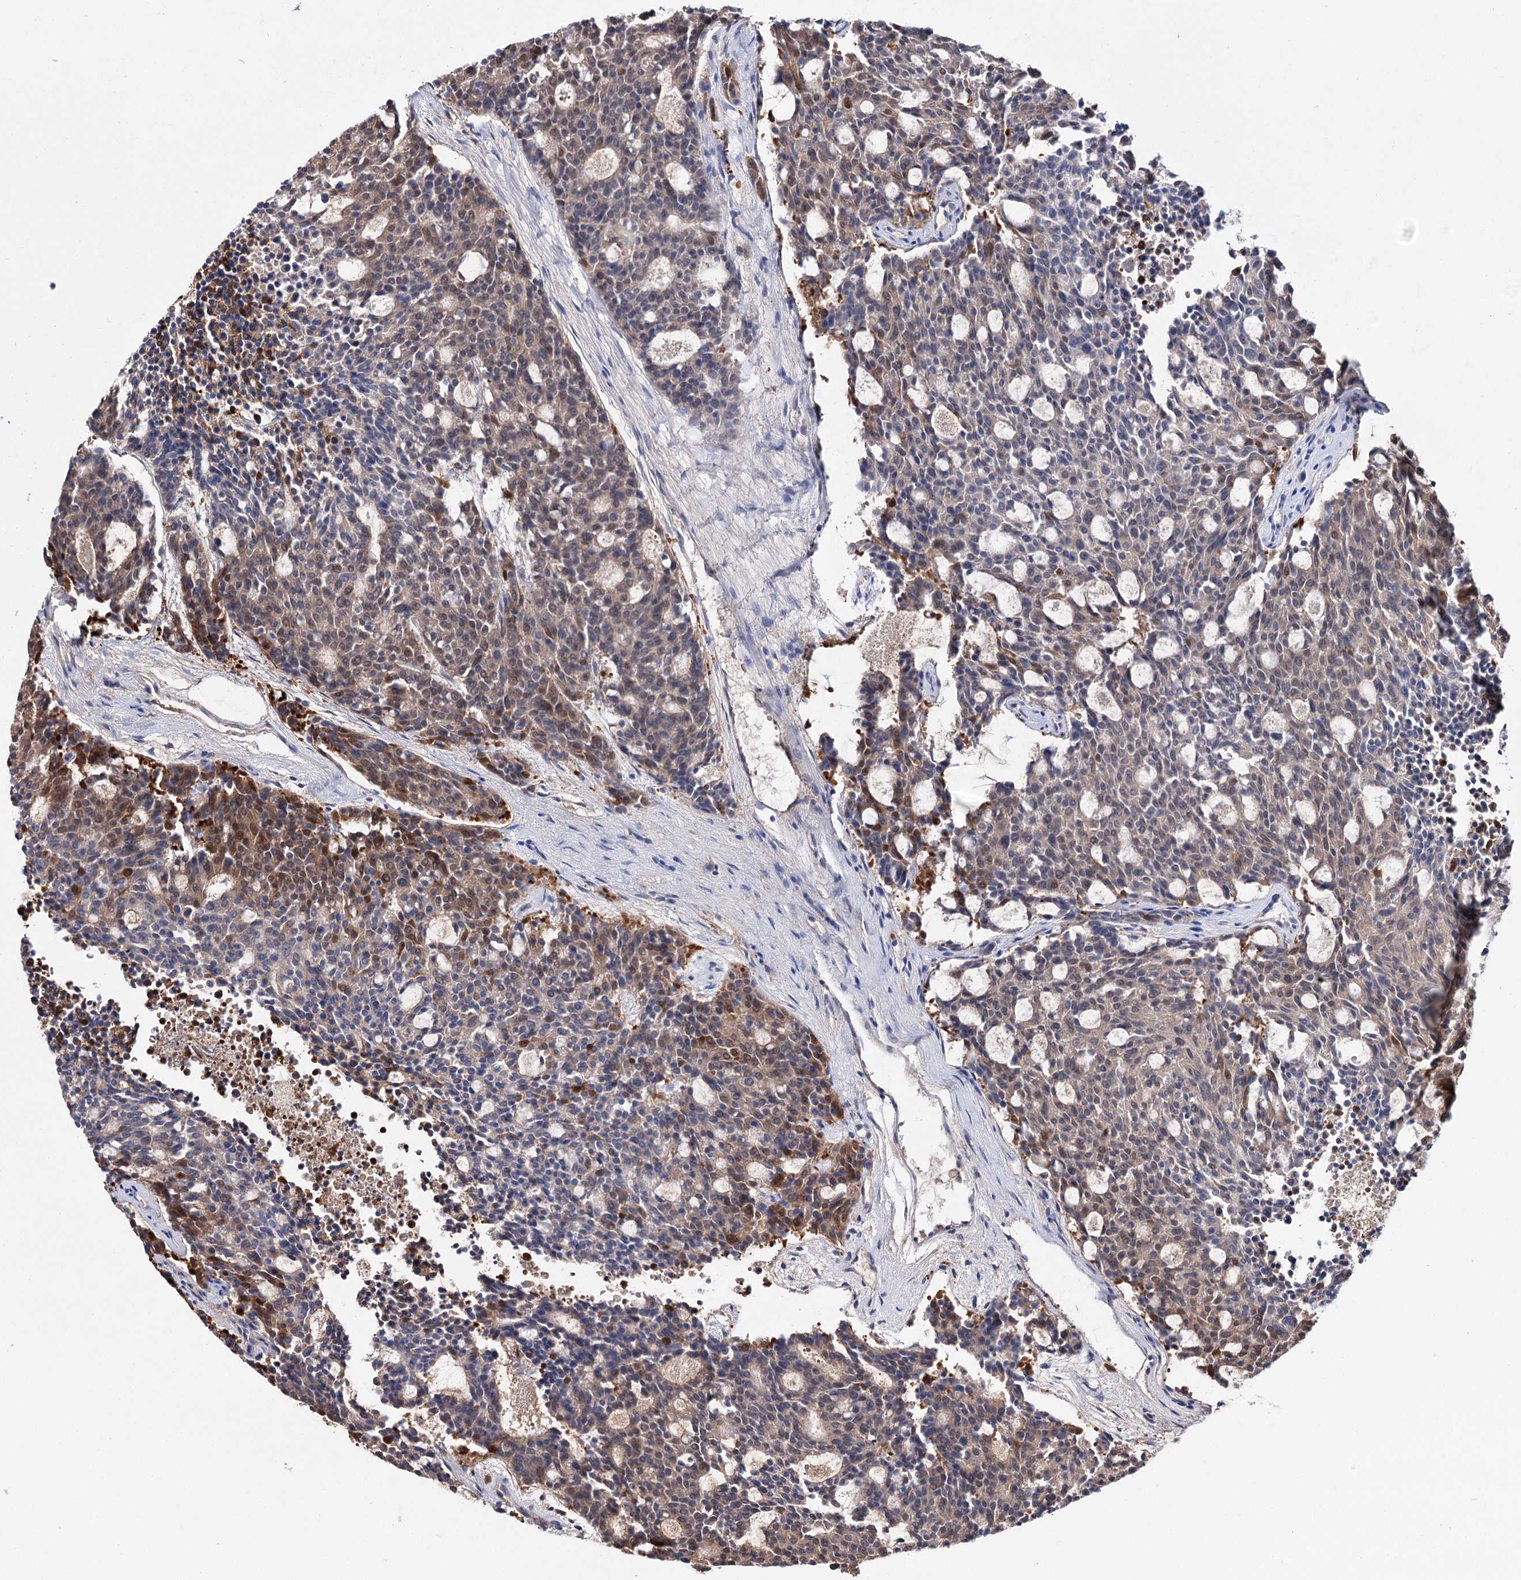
{"staining": {"intensity": "moderate", "quantity": "25%-75%", "location": "cytoplasmic/membranous,nuclear"}, "tissue": "carcinoid", "cell_type": "Tumor cells", "image_type": "cancer", "snomed": [{"axis": "morphology", "description": "Carcinoid, malignant, NOS"}, {"axis": "topography", "description": "Pancreas"}], "caption": "A high-resolution histopathology image shows immunohistochemistry (IHC) staining of malignant carcinoid, which exhibits moderate cytoplasmic/membranous and nuclear staining in approximately 25%-75% of tumor cells.", "gene": "CFAP46", "patient": {"sex": "female", "age": 54}}